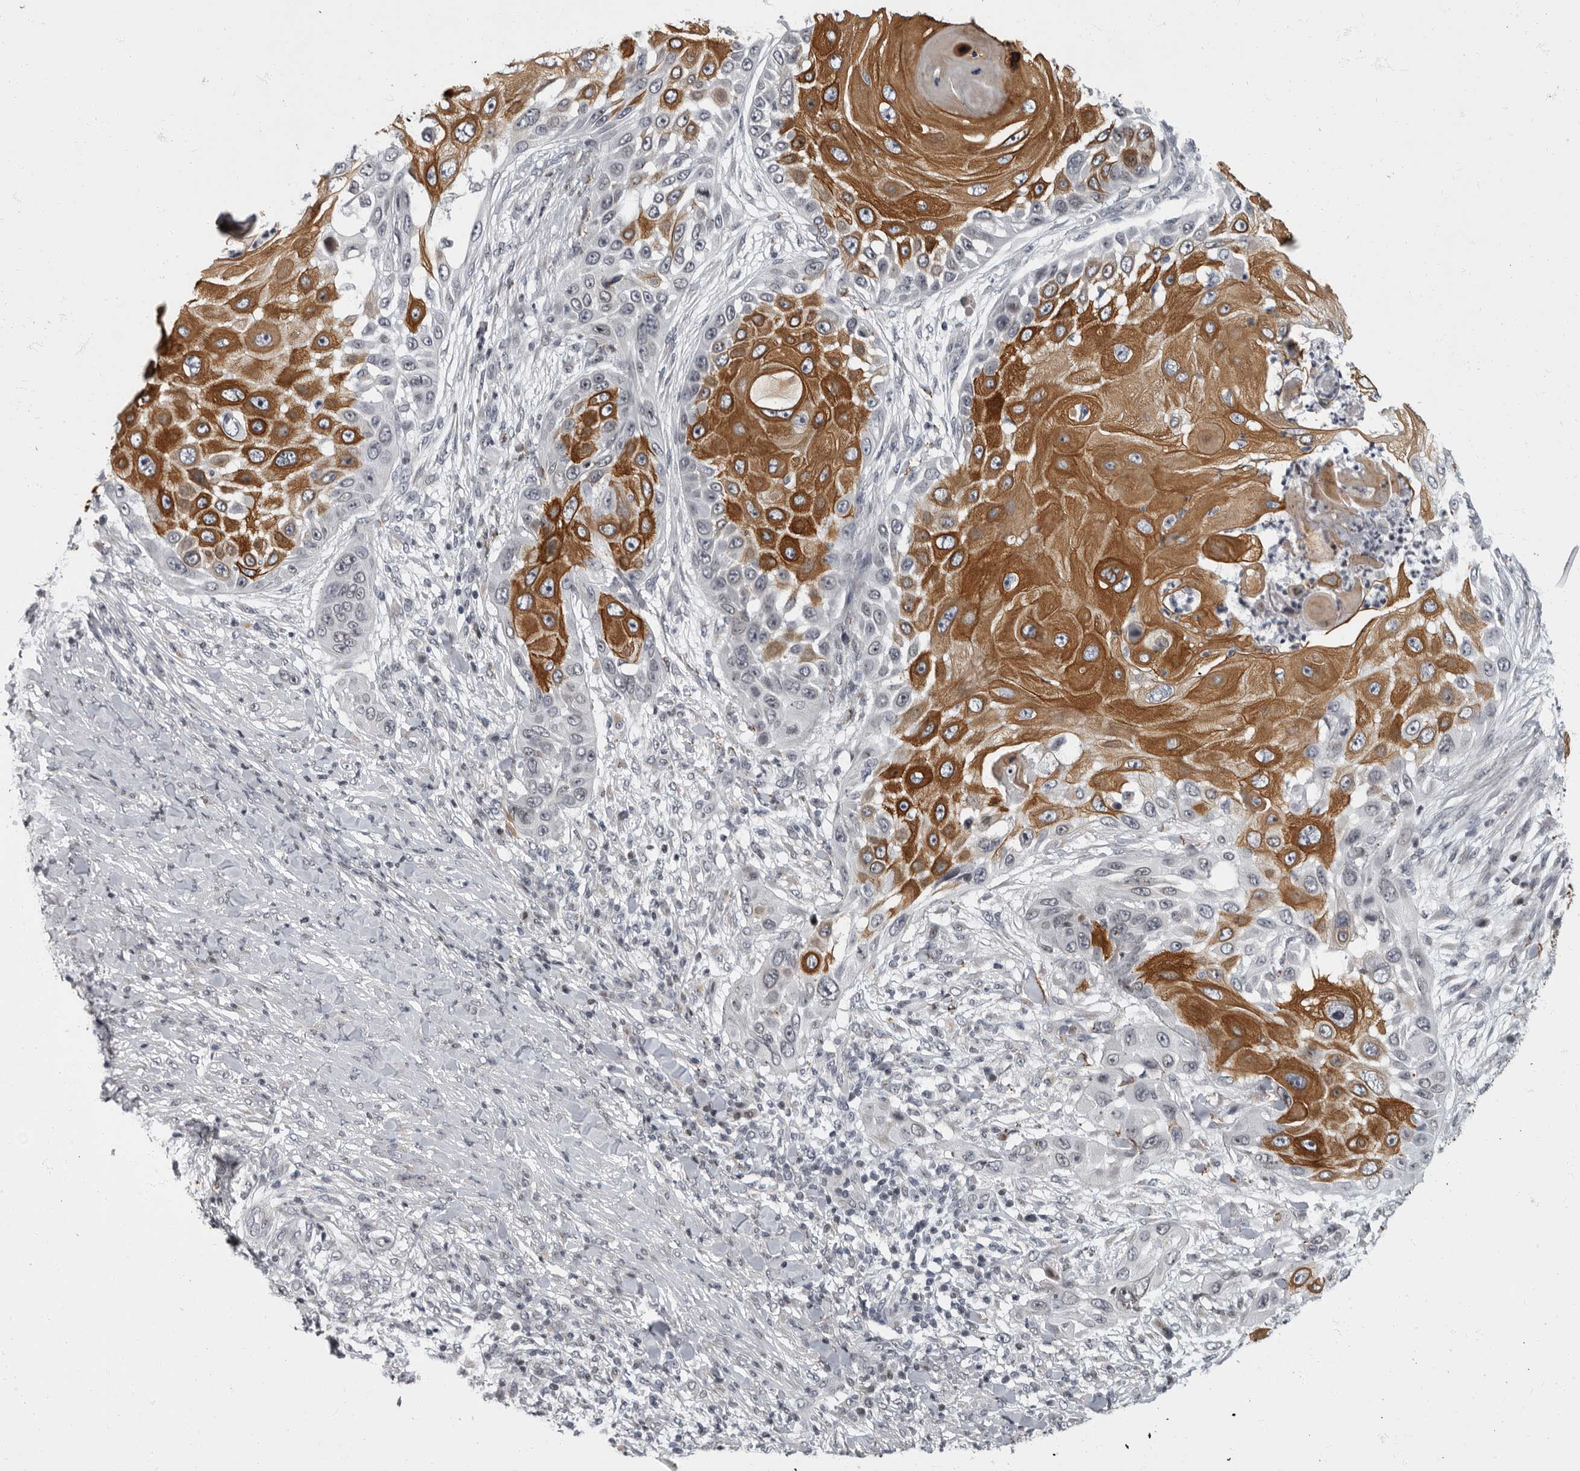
{"staining": {"intensity": "strong", "quantity": ">75%", "location": "cytoplasmic/membranous"}, "tissue": "skin cancer", "cell_type": "Tumor cells", "image_type": "cancer", "snomed": [{"axis": "morphology", "description": "Squamous cell carcinoma, NOS"}, {"axis": "topography", "description": "Skin"}], "caption": "Skin cancer (squamous cell carcinoma) was stained to show a protein in brown. There is high levels of strong cytoplasmic/membranous staining in approximately >75% of tumor cells. (Brightfield microscopy of DAB IHC at high magnification).", "gene": "EVI5", "patient": {"sex": "female", "age": 44}}